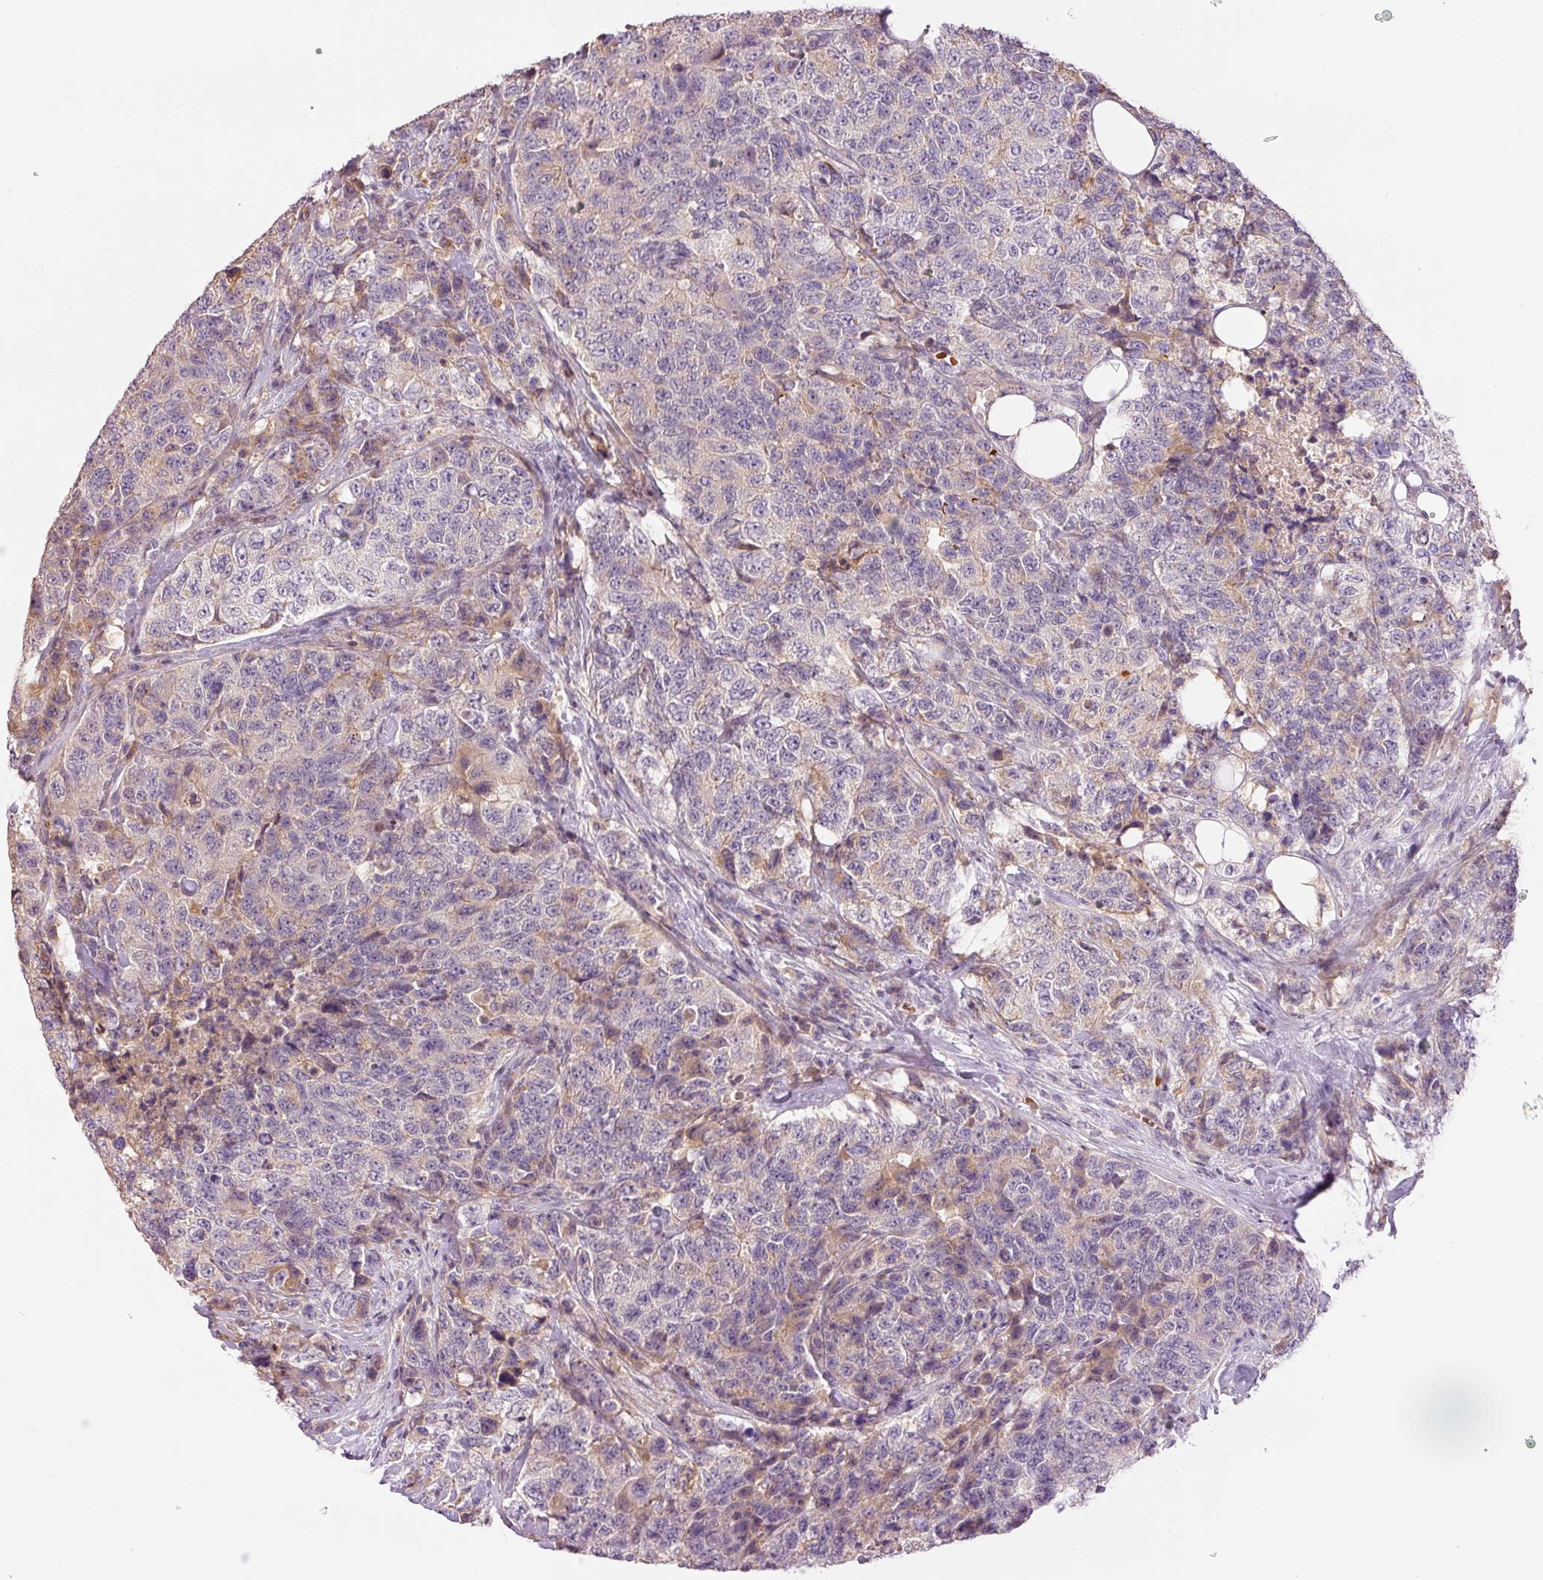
{"staining": {"intensity": "weak", "quantity": "<25%", "location": "cytoplasmic/membranous"}, "tissue": "urothelial cancer", "cell_type": "Tumor cells", "image_type": "cancer", "snomed": [{"axis": "morphology", "description": "Urothelial carcinoma, High grade"}, {"axis": "topography", "description": "Urinary bladder"}], "caption": "Micrograph shows no significant protein positivity in tumor cells of urothelial carcinoma (high-grade).", "gene": "CMTM8", "patient": {"sex": "female", "age": 78}}